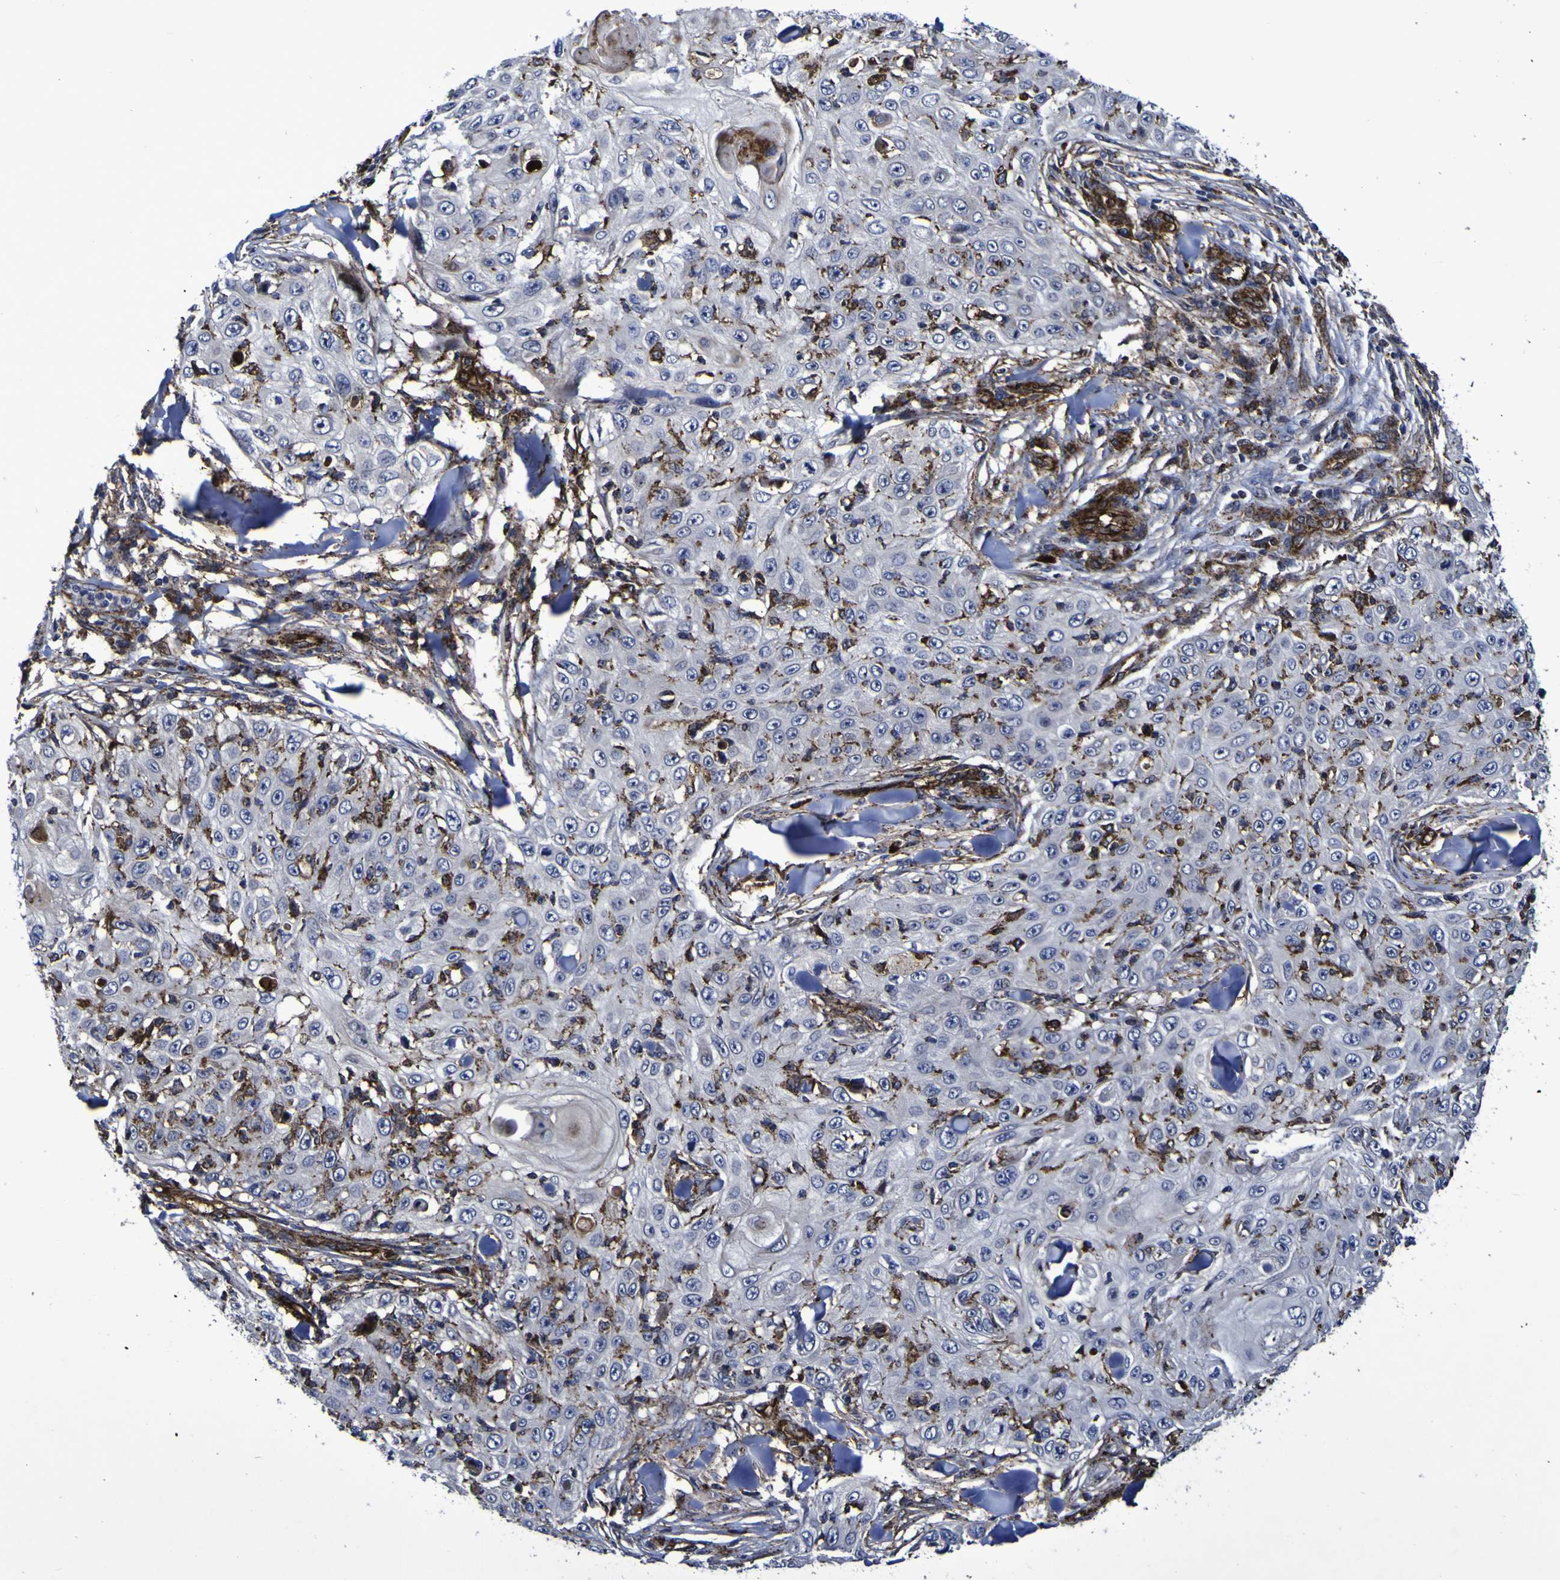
{"staining": {"intensity": "moderate", "quantity": "25%-75%", "location": "cytoplasmic/membranous"}, "tissue": "skin cancer", "cell_type": "Tumor cells", "image_type": "cancer", "snomed": [{"axis": "morphology", "description": "Squamous cell carcinoma, NOS"}, {"axis": "topography", "description": "Skin"}], "caption": "Squamous cell carcinoma (skin) was stained to show a protein in brown. There is medium levels of moderate cytoplasmic/membranous expression in approximately 25%-75% of tumor cells.", "gene": "MGLL", "patient": {"sex": "male", "age": 86}}